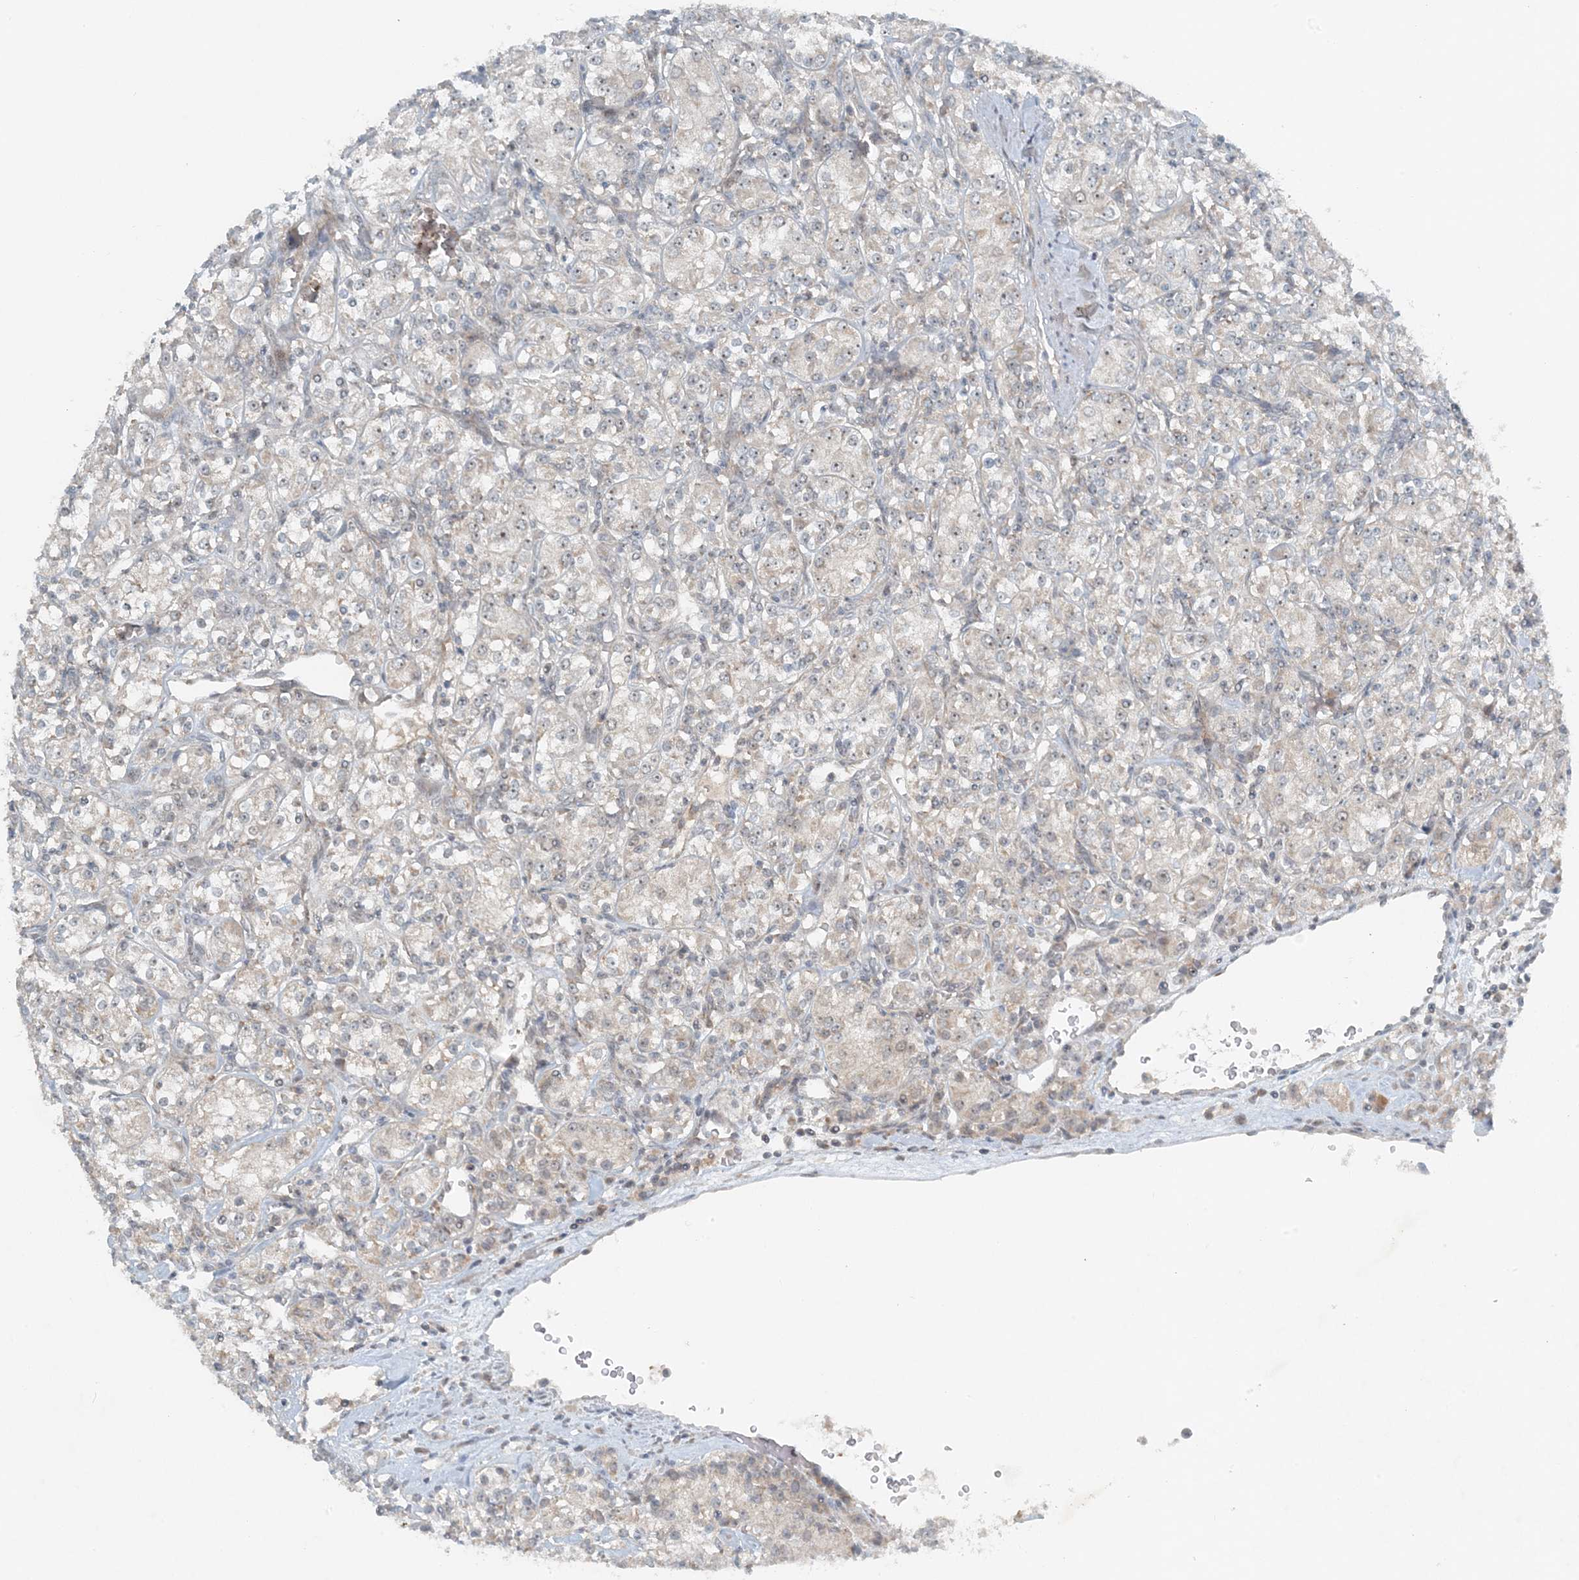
{"staining": {"intensity": "negative", "quantity": "none", "location": "none"}, "tissue": "renal cancer", "cell_type": "Tumor cells", "image_type": "cancer", "snomed": [{"axis": "morphology", "description": "Adenocarcinoma, NOS"}, {"axis": "topography", "description": "Kidney"}], "caption": "There is no significant expression in tumor cells of renal cancer.", "gene": "MITD1", "patient": {"sex": "male", "age": 77}}